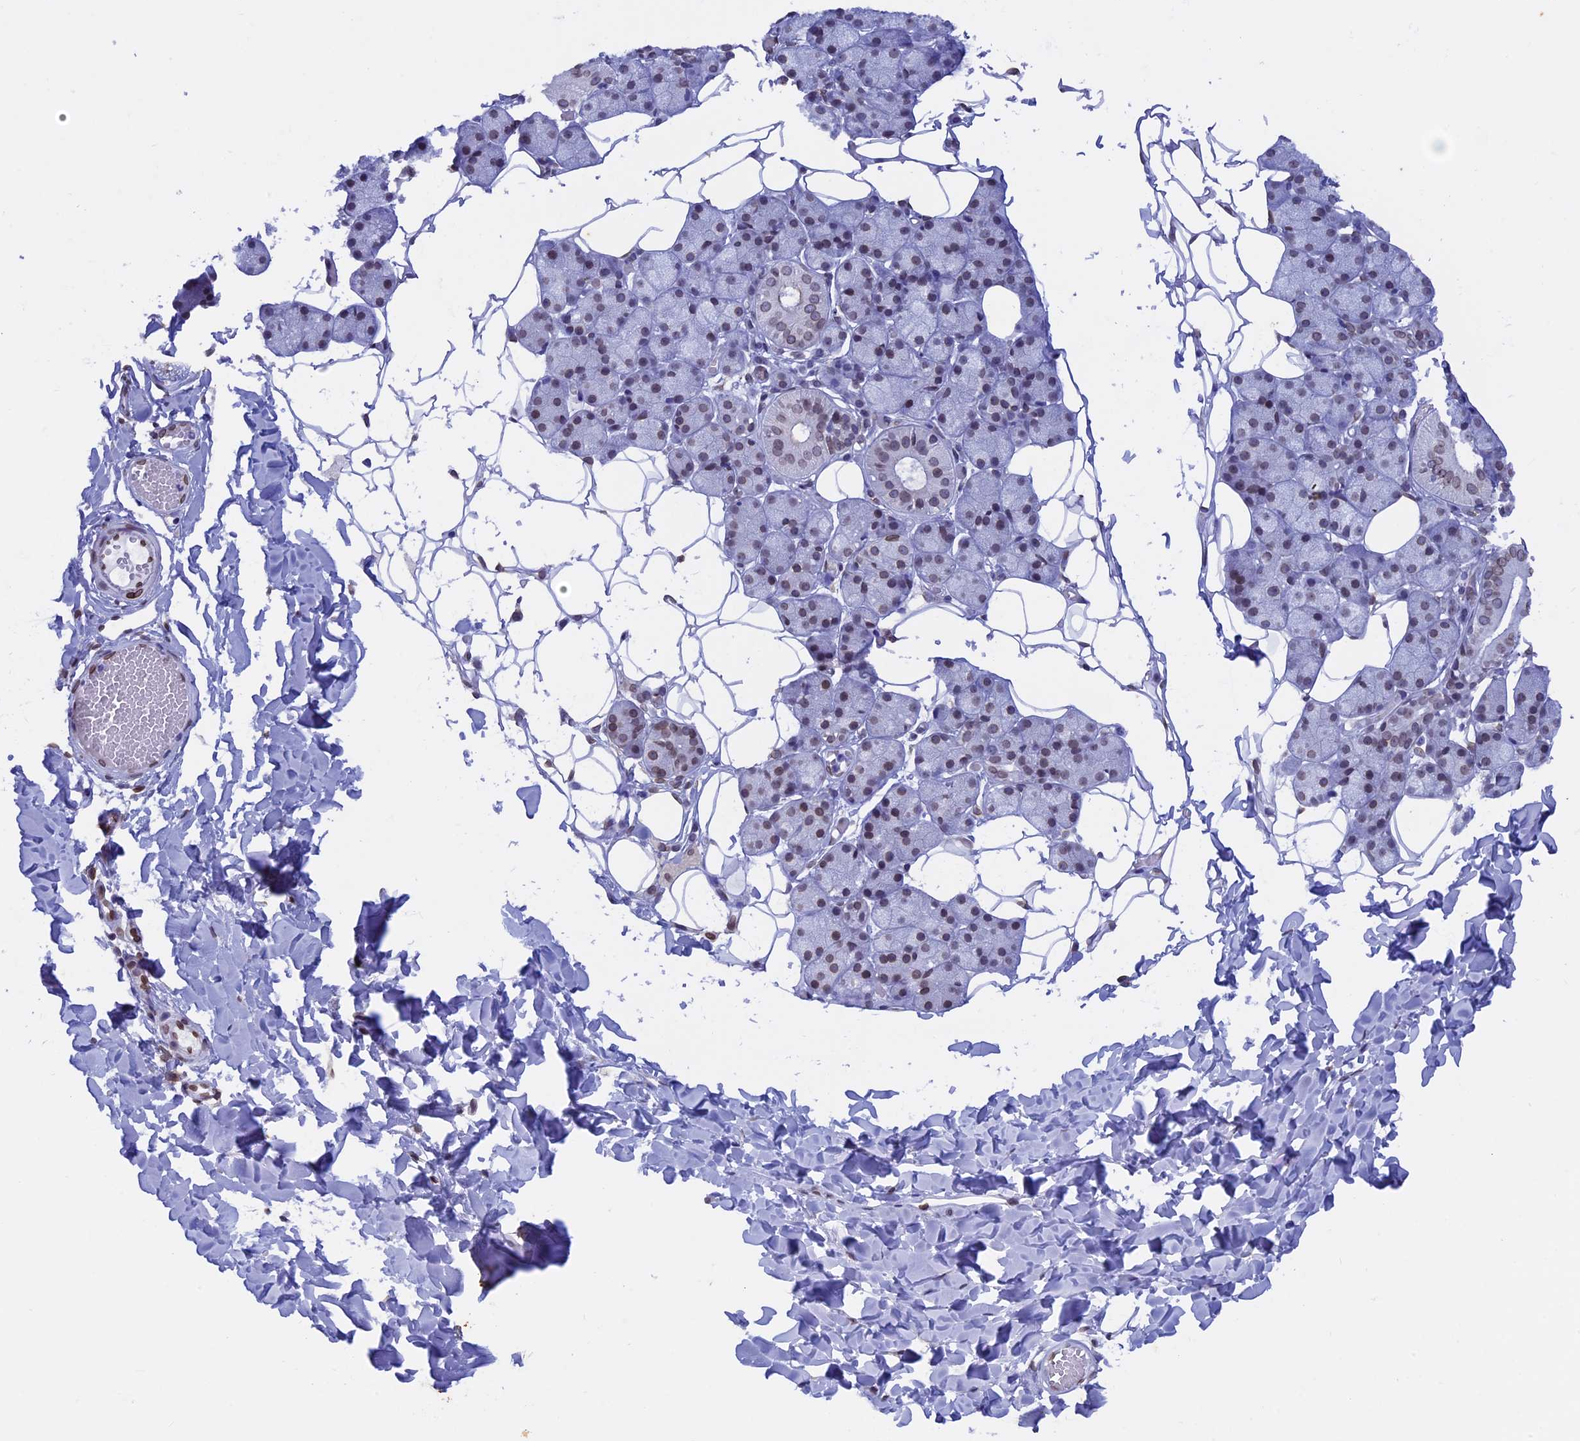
{"staining": {"intensity": "weak", "quantity": "25%-75%", "location": "cytoplasmic/membranous,nuclear"}, "tissue": "salivary gland", "cell_type": "Glandular cells", "image_type": "normal", "snomed": [{"axis": "morphology", "description": "Normal tissue, NOS"}, {"axis": "topography", "description": "Salivary gland"}], "caption": "DAB immunohistochemical staining of unremarkable human salivary gland shows weak cytoplasmic/membranous,nuclear protein staining in about 25%-75% of glandular cells. Nuclei are stained in blue.", "gene": "TMPRSS7", "patient": {"sex": "female", "age": 33}}